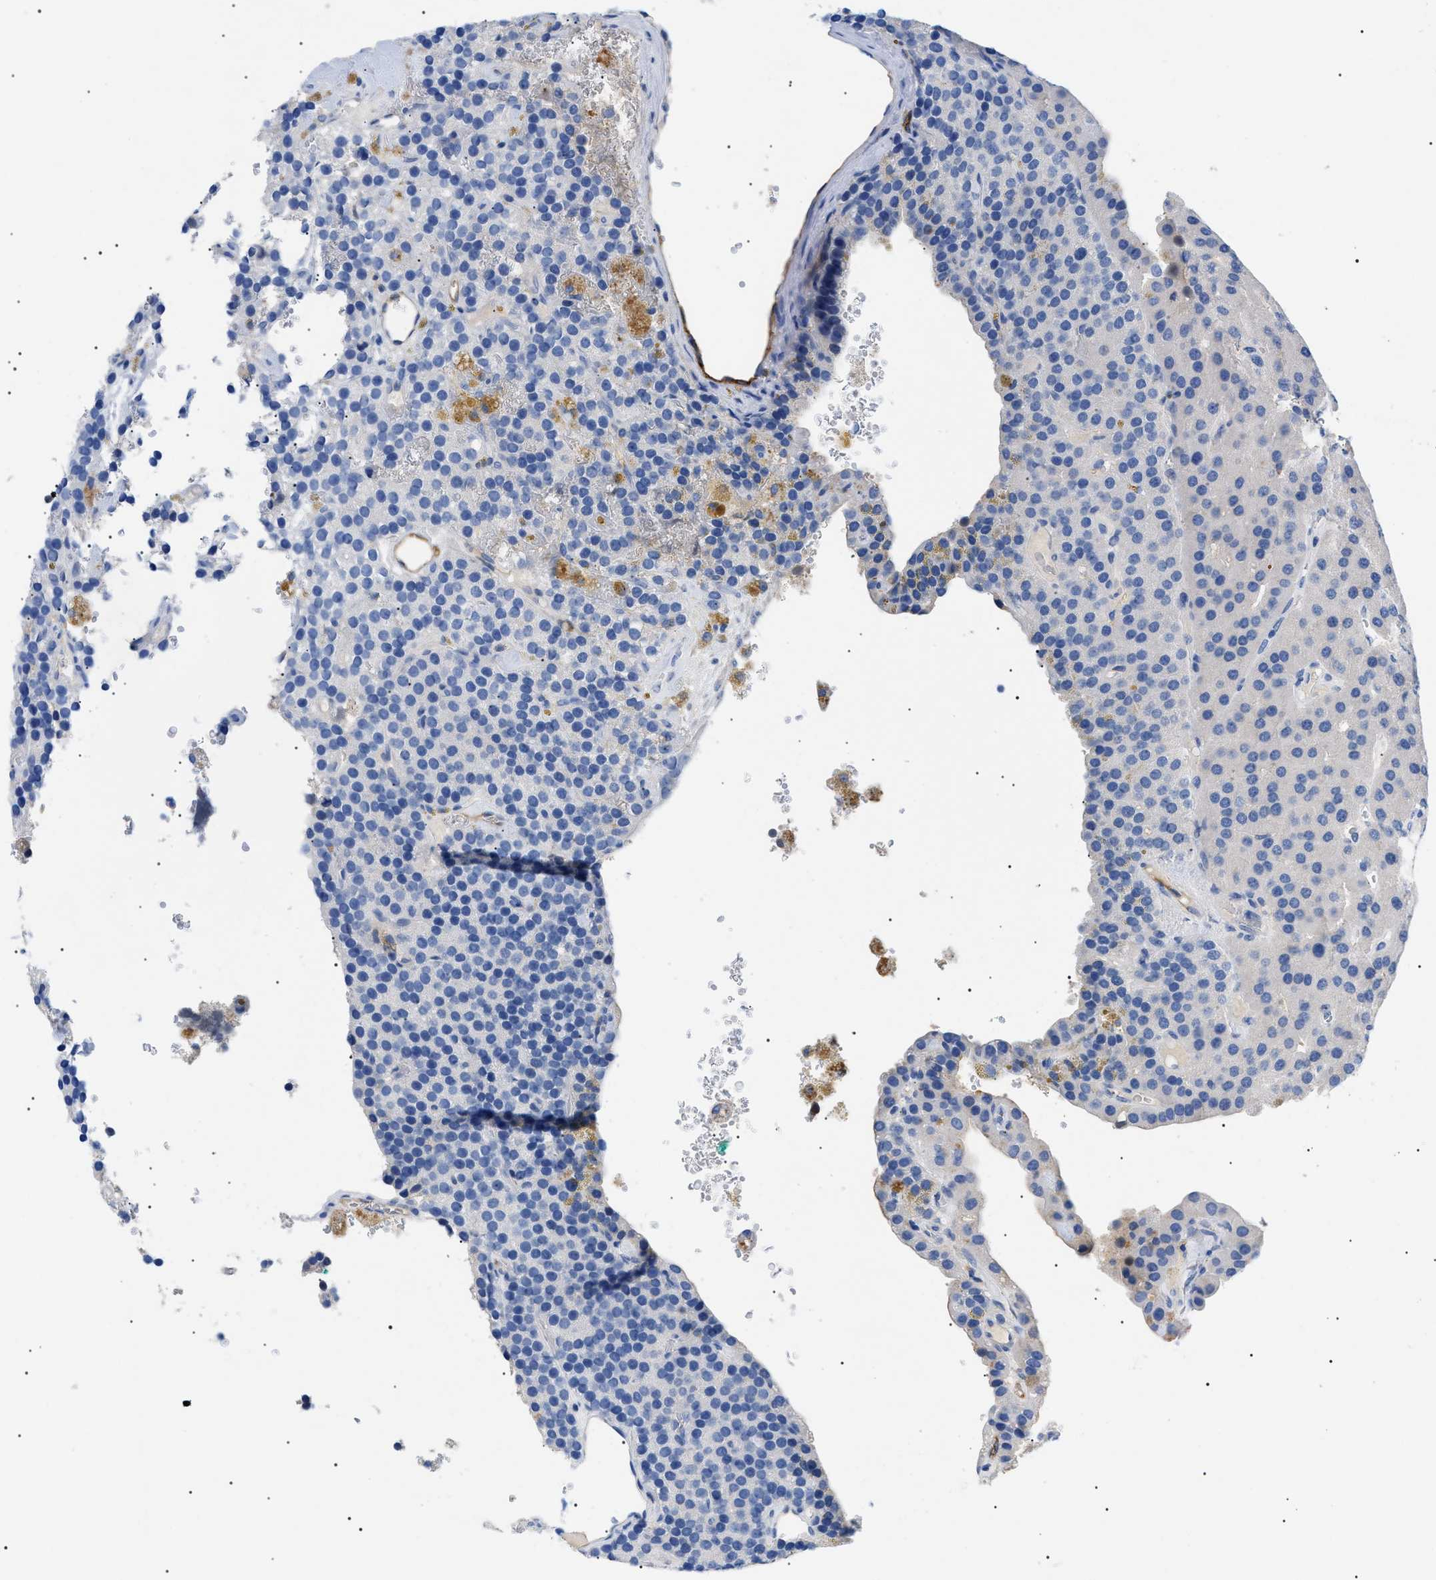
{"staining": {"intensity": "negative", "quantity": "none", "location": "none"}, "tissue": "parathyroid gland", "cell_type": "Glandular cells", "image_type": "normal", "snomed": [{"axis": "morphology", "description": "Normal tissue, NOS"}, {"axis": "morphology", "description": "Adenoma, NOS"}, {"axis": "topography", "description": "Parathyroid gland"}], "caption": "This is a histopathology image of immunohistochemistry (IHC) staining of normal parathyroid gland, which shows no expression in glandular cells. (DAB (3,3'-diaminobenzidine) IHC, high magnification).", "gene": "ACKR1", "patient": {"sex": "female", "age": 86}}